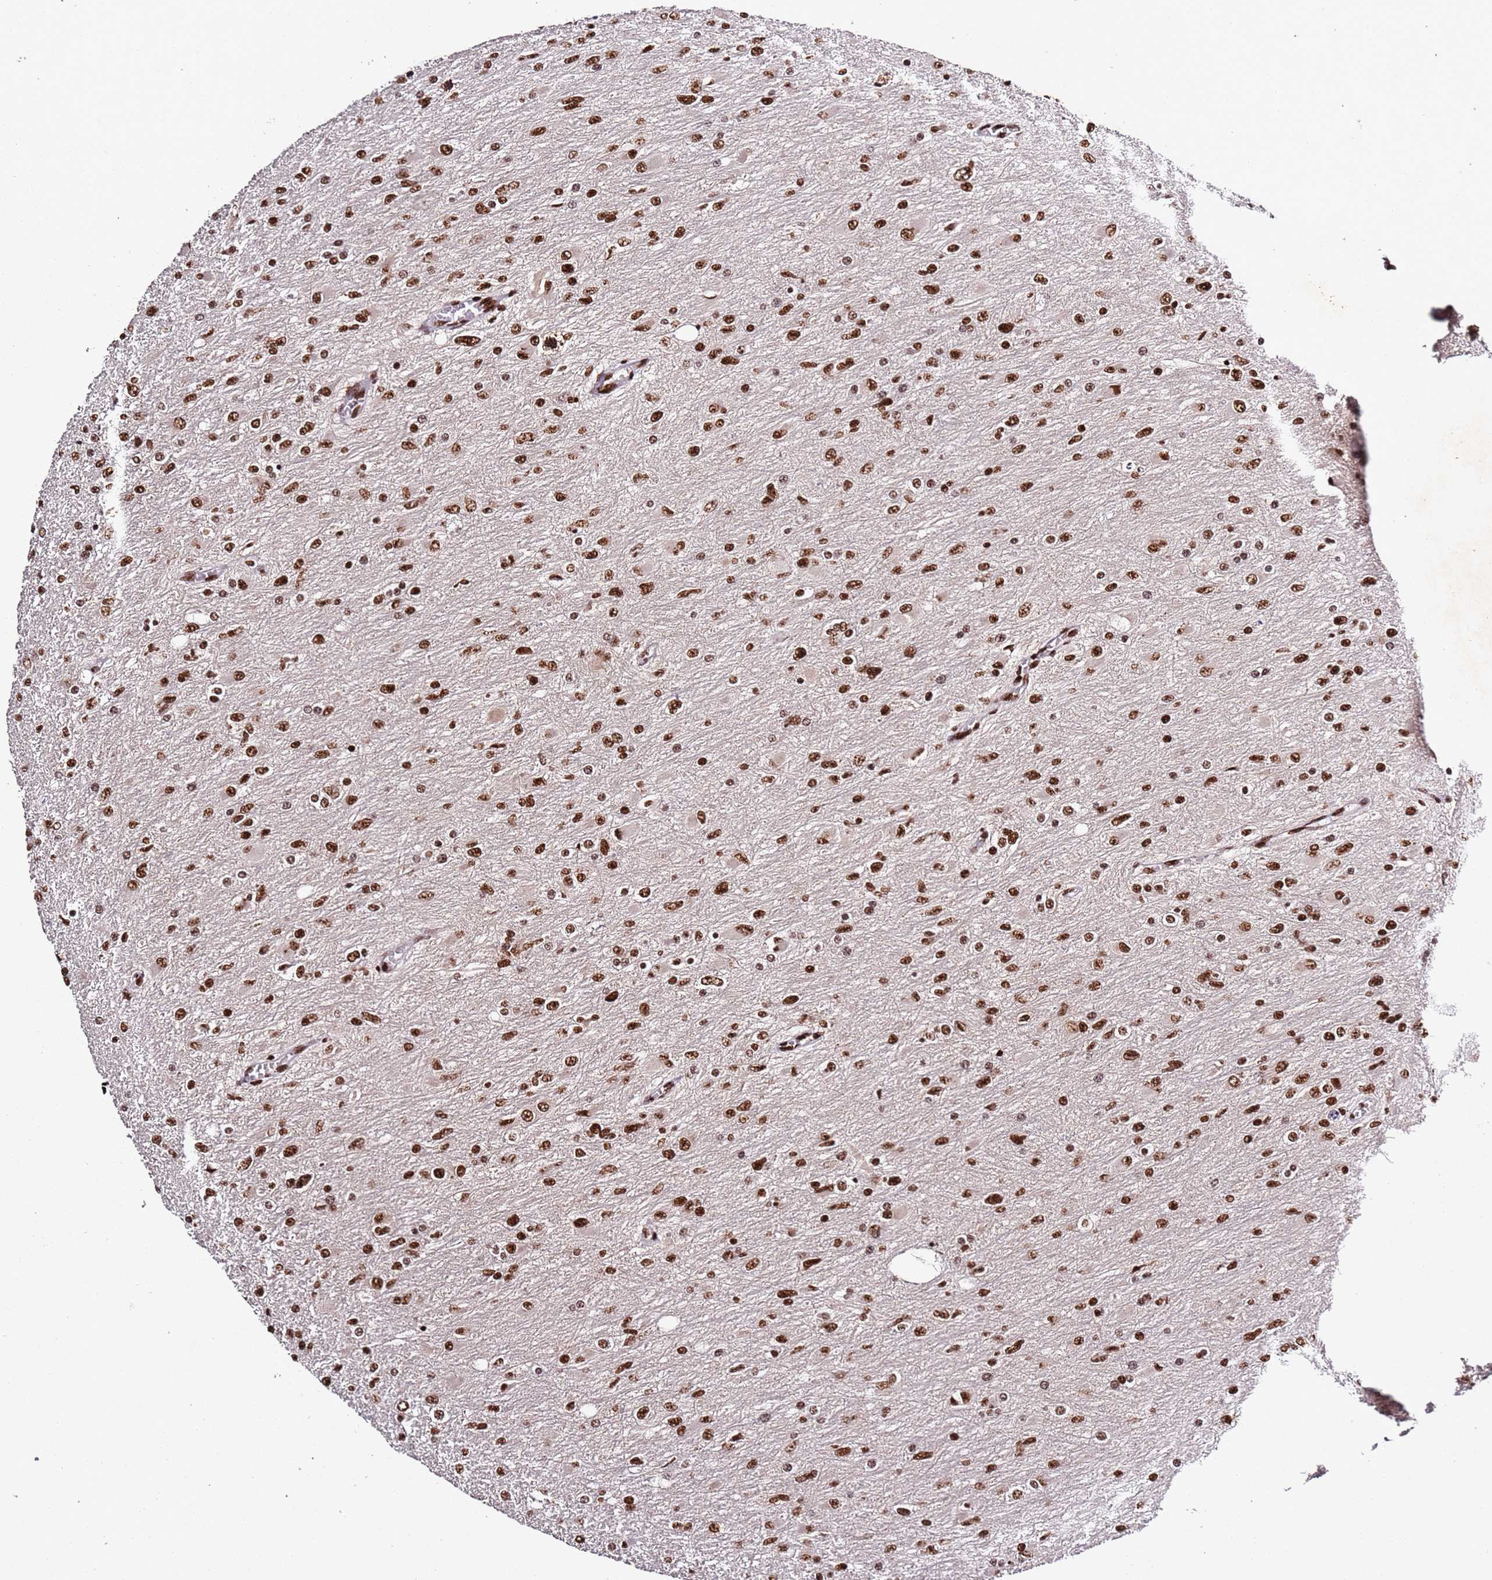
{"staining": {"intensity": "strong", "quantity": ">75%", "location": "nuclear"}, "tissue": "glioma", "cell_type": "Tumor cells", "image_type": "cancer", "snomed": [{"axis": "morphology", "description": "Glioma, malignant, High grade"}, {"axis": "topography", "description": "Cerebral cortex"}], "caption": "This is an image of IHC staining of glioma, which shows strong expression in the nuclear of tumor cells.", "gene": "C6orf226", "patient": {"sex": "female", "age": 36}}